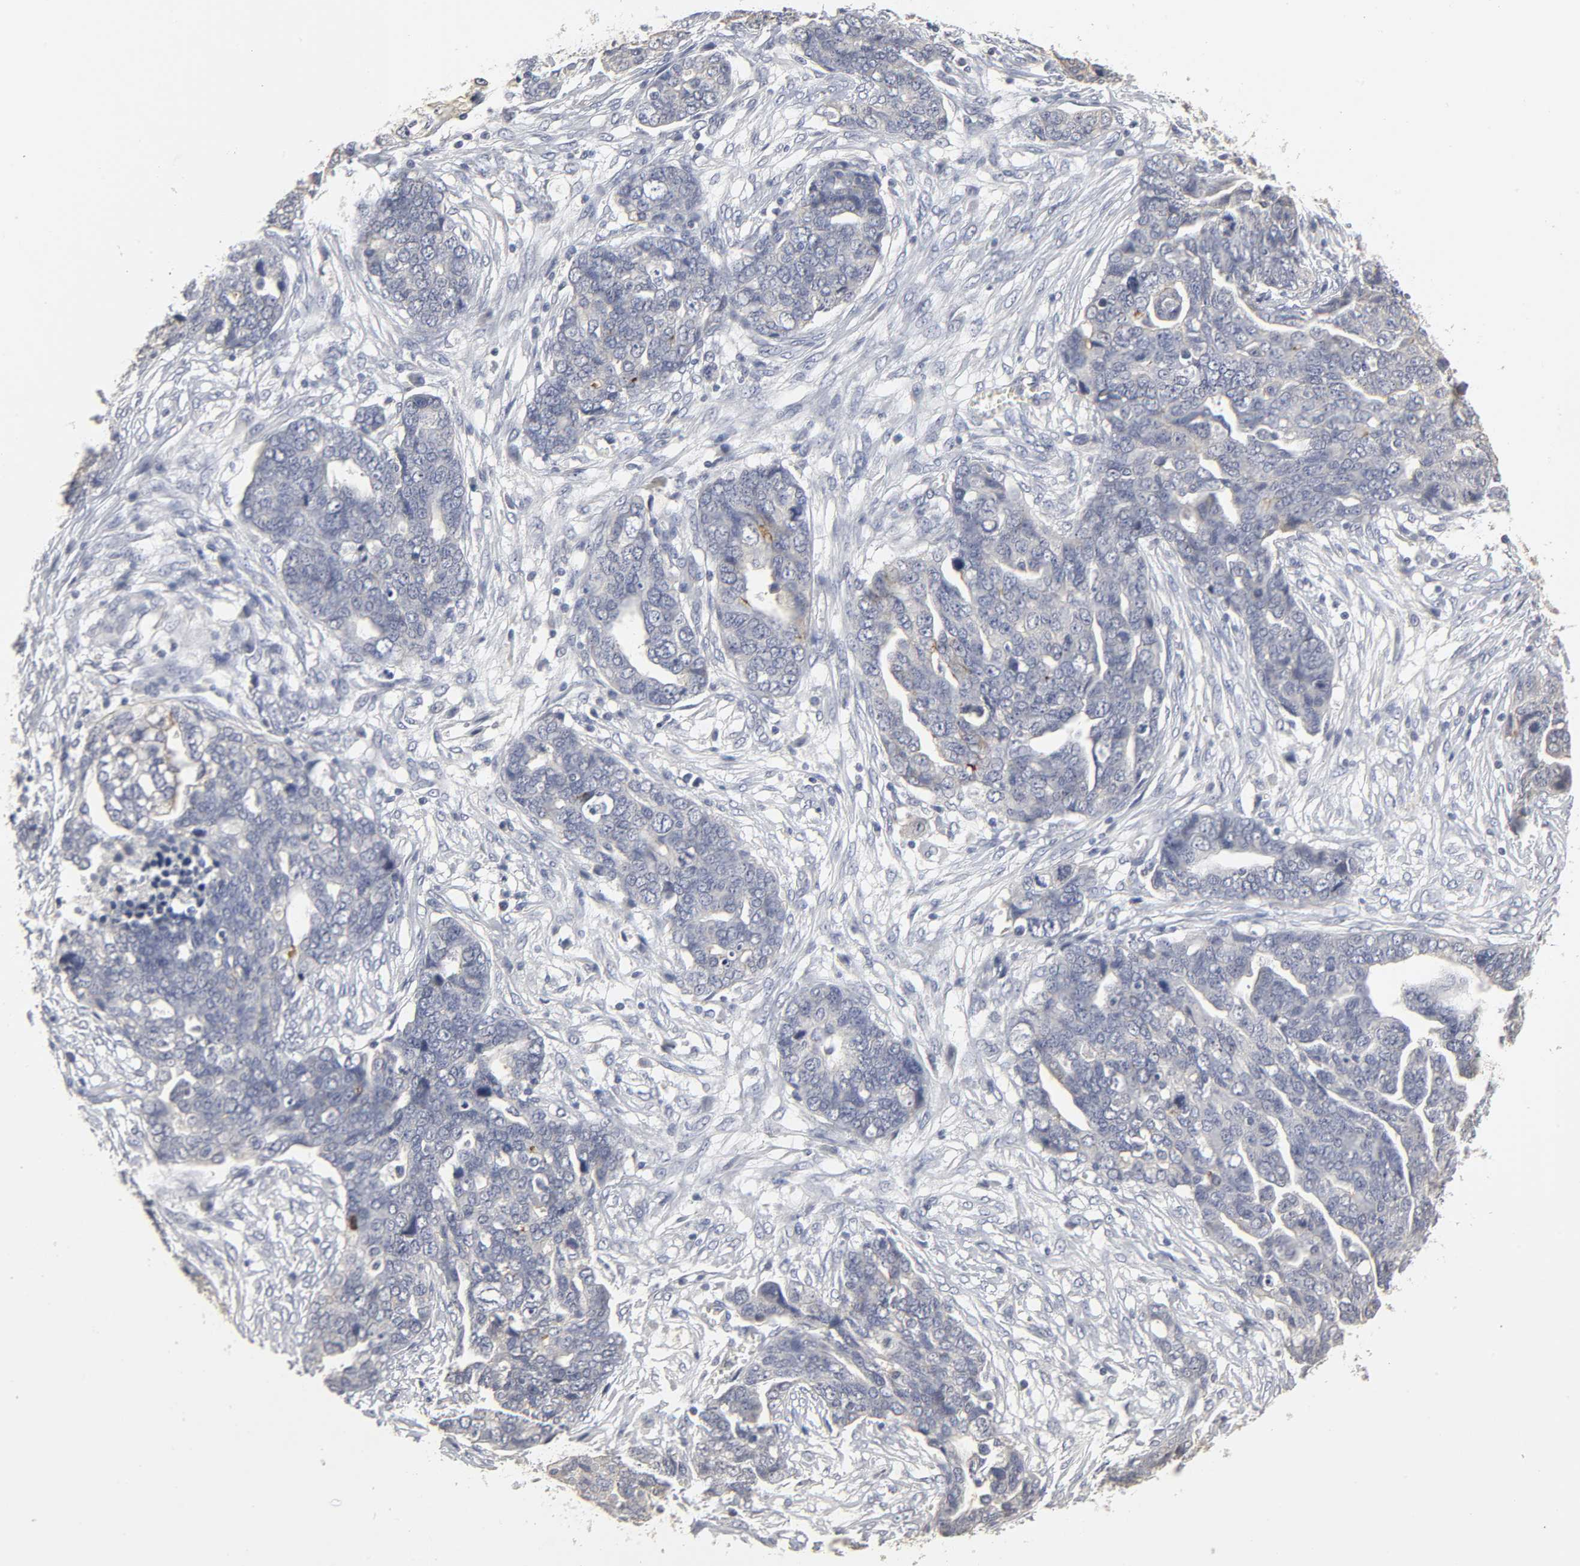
{"staining": {"intensity": "negative", "quantity": "none", "location": "none"}, "tissue": "ovarian cancer", "cell_type": "Tumor cells", "image_type": "cancer", "snomed": [{"axis": "morphology", "description": "Normal tissue, NOS"}, {"axis": "morphology", "description": "Cystadenocarcinoma, serous, NOS"}, {"axis": "topography", "description": "Fallopian tube"}, {"axis": "topography", "description": "Ovary"}], "caption": "Immunohistochemistry micrograph of serous cystadenocarcinoma (ovarian) stained for a protein (brown), which demonstrates no expression in tumor cells.", "gene": "TCAP", "patient": {"sex": "female", "age": 56}}